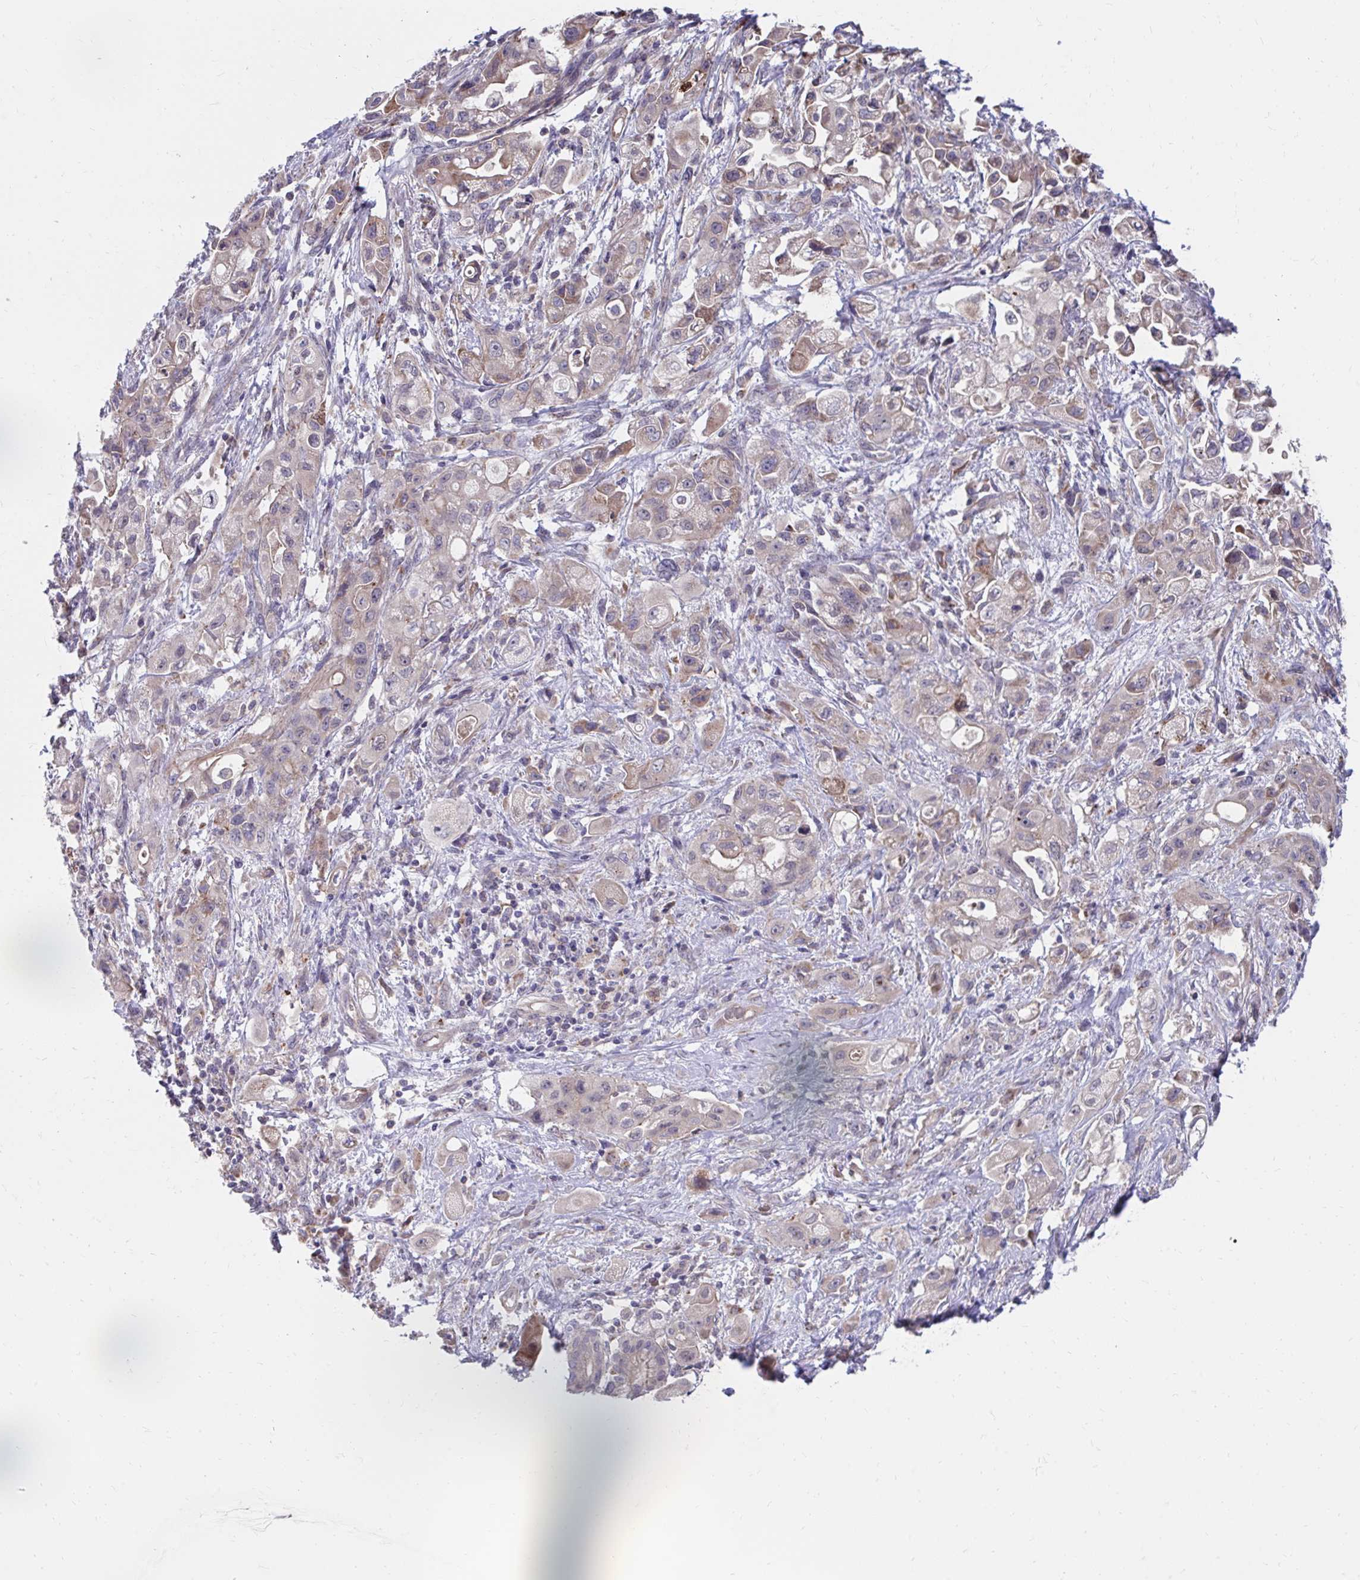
{"staining": {"intensity": "weak", "quantity": "25%-75%", "location": "cytoplasmic/membranous"}, "tissue": "pancreatic cancer", "cell_type": "Tumor cells", "image_type": "cancer", "snomed": [{"axis": "morphology", "description": "Adenocarcinoma, NOS"}, {"axis": "topography", "description": "Pancreas"}], "caption": "Tumor cells reveal low levels of weak cytoplasmic/membranous positivity in approximately 25%-75% of cells in human pancreatic adenocarcinoma. (DAB IHC, brown staining for protein, blue staining for nuclei).", "gene": "ITPR2", "patient": {"sex": "female", "age": 66}}